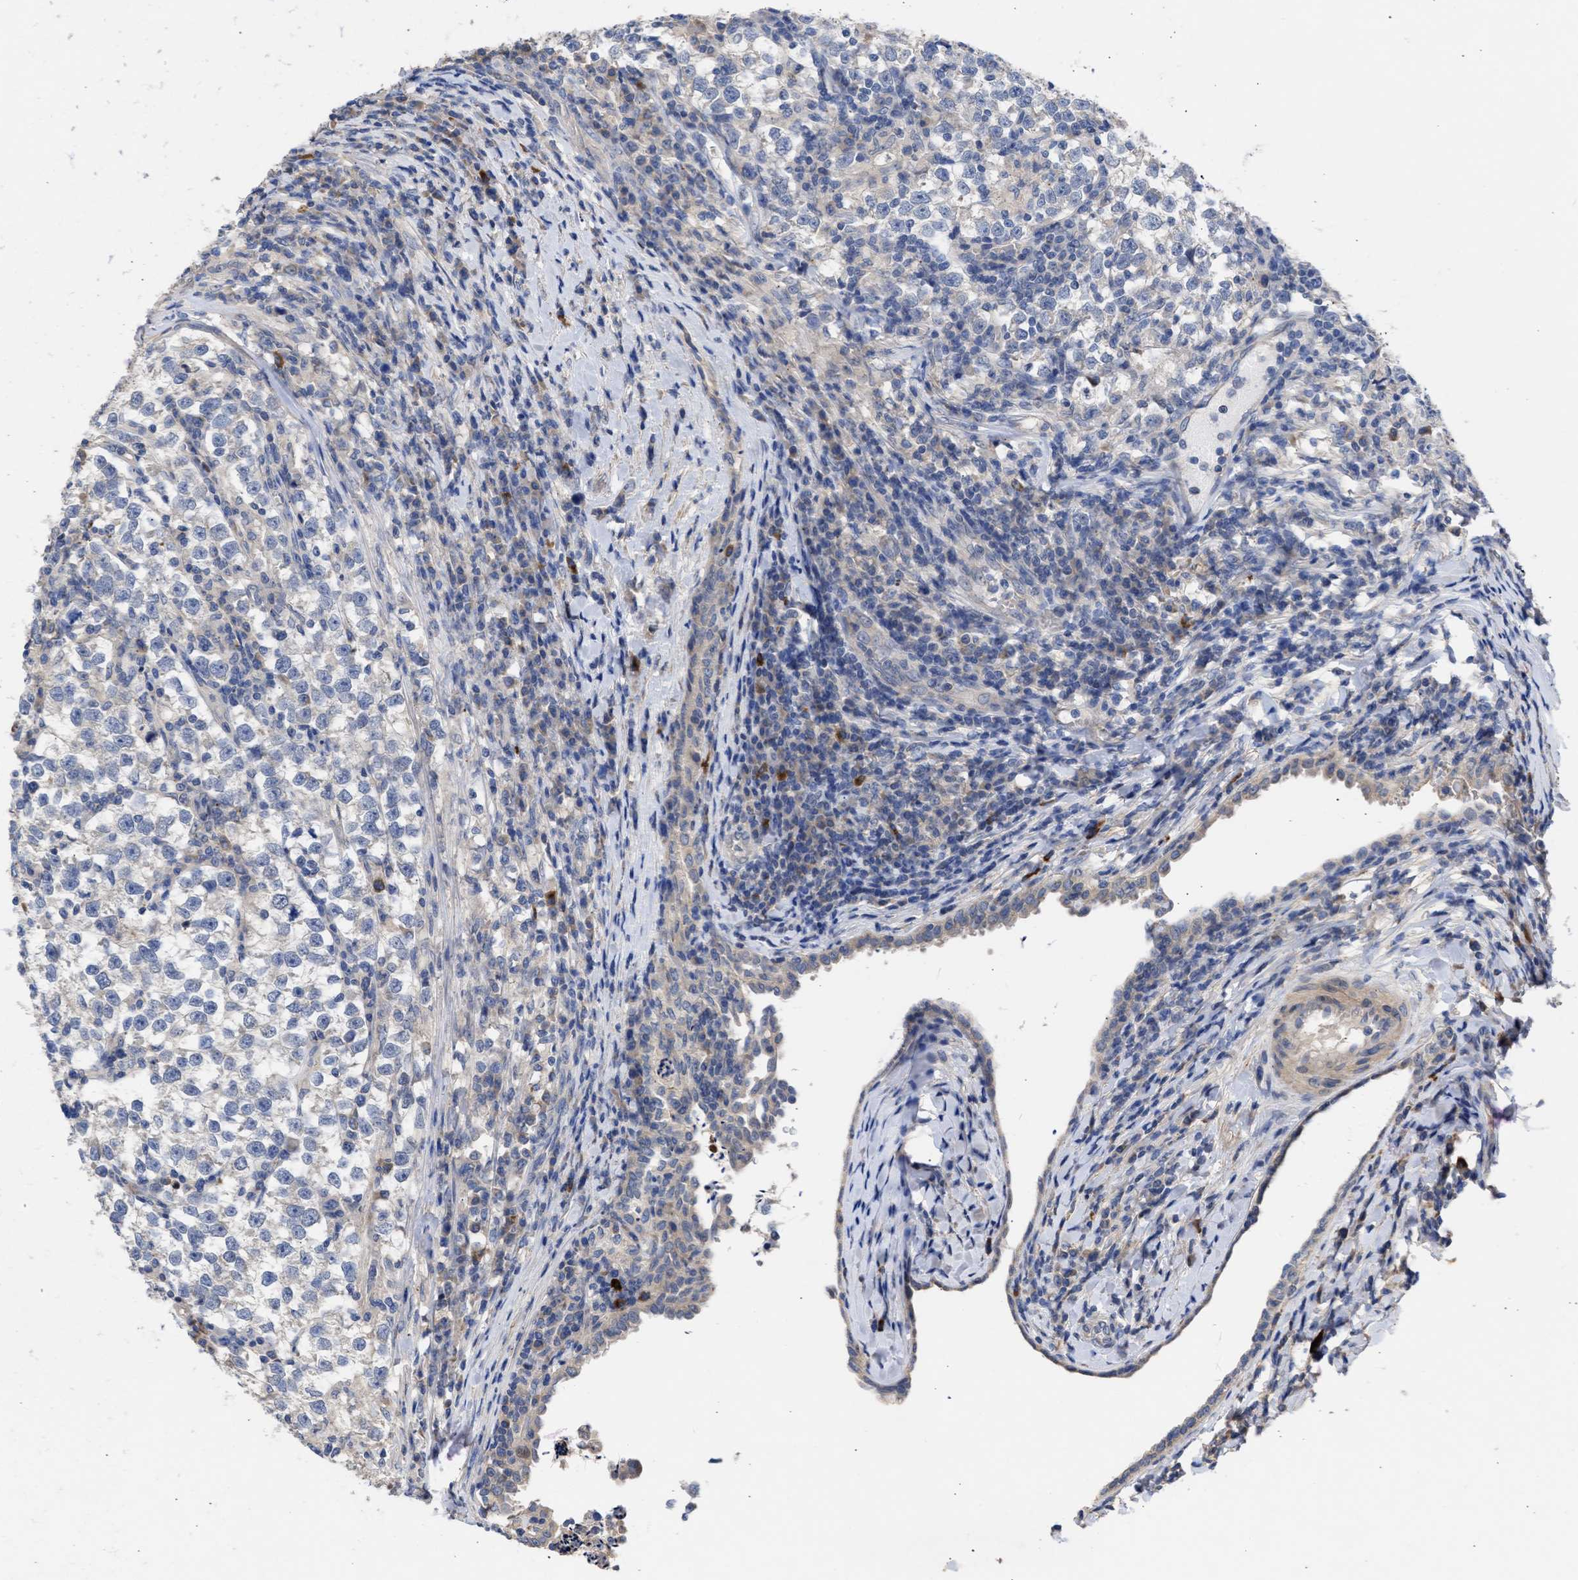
{"staining": {"intensity": "negative", "quantity": "none", "location": "none"}, "tissue": "testis cancer", "cell_type": "Tumor cells", "image_type": "cancer", "snomed": [{"axis": "morphology", "description": "Normal tissue, NOS"}, {"axis": "morphology", "description": "Seminoma, NOS"}, {"axis": "topography", "description": "Testis"}], "caption": "Tumor cells show no significant protein positivity in seminoma (testis).", "gene": "ARHGEF4", "patient": {"sex": "male", "age": 43}}